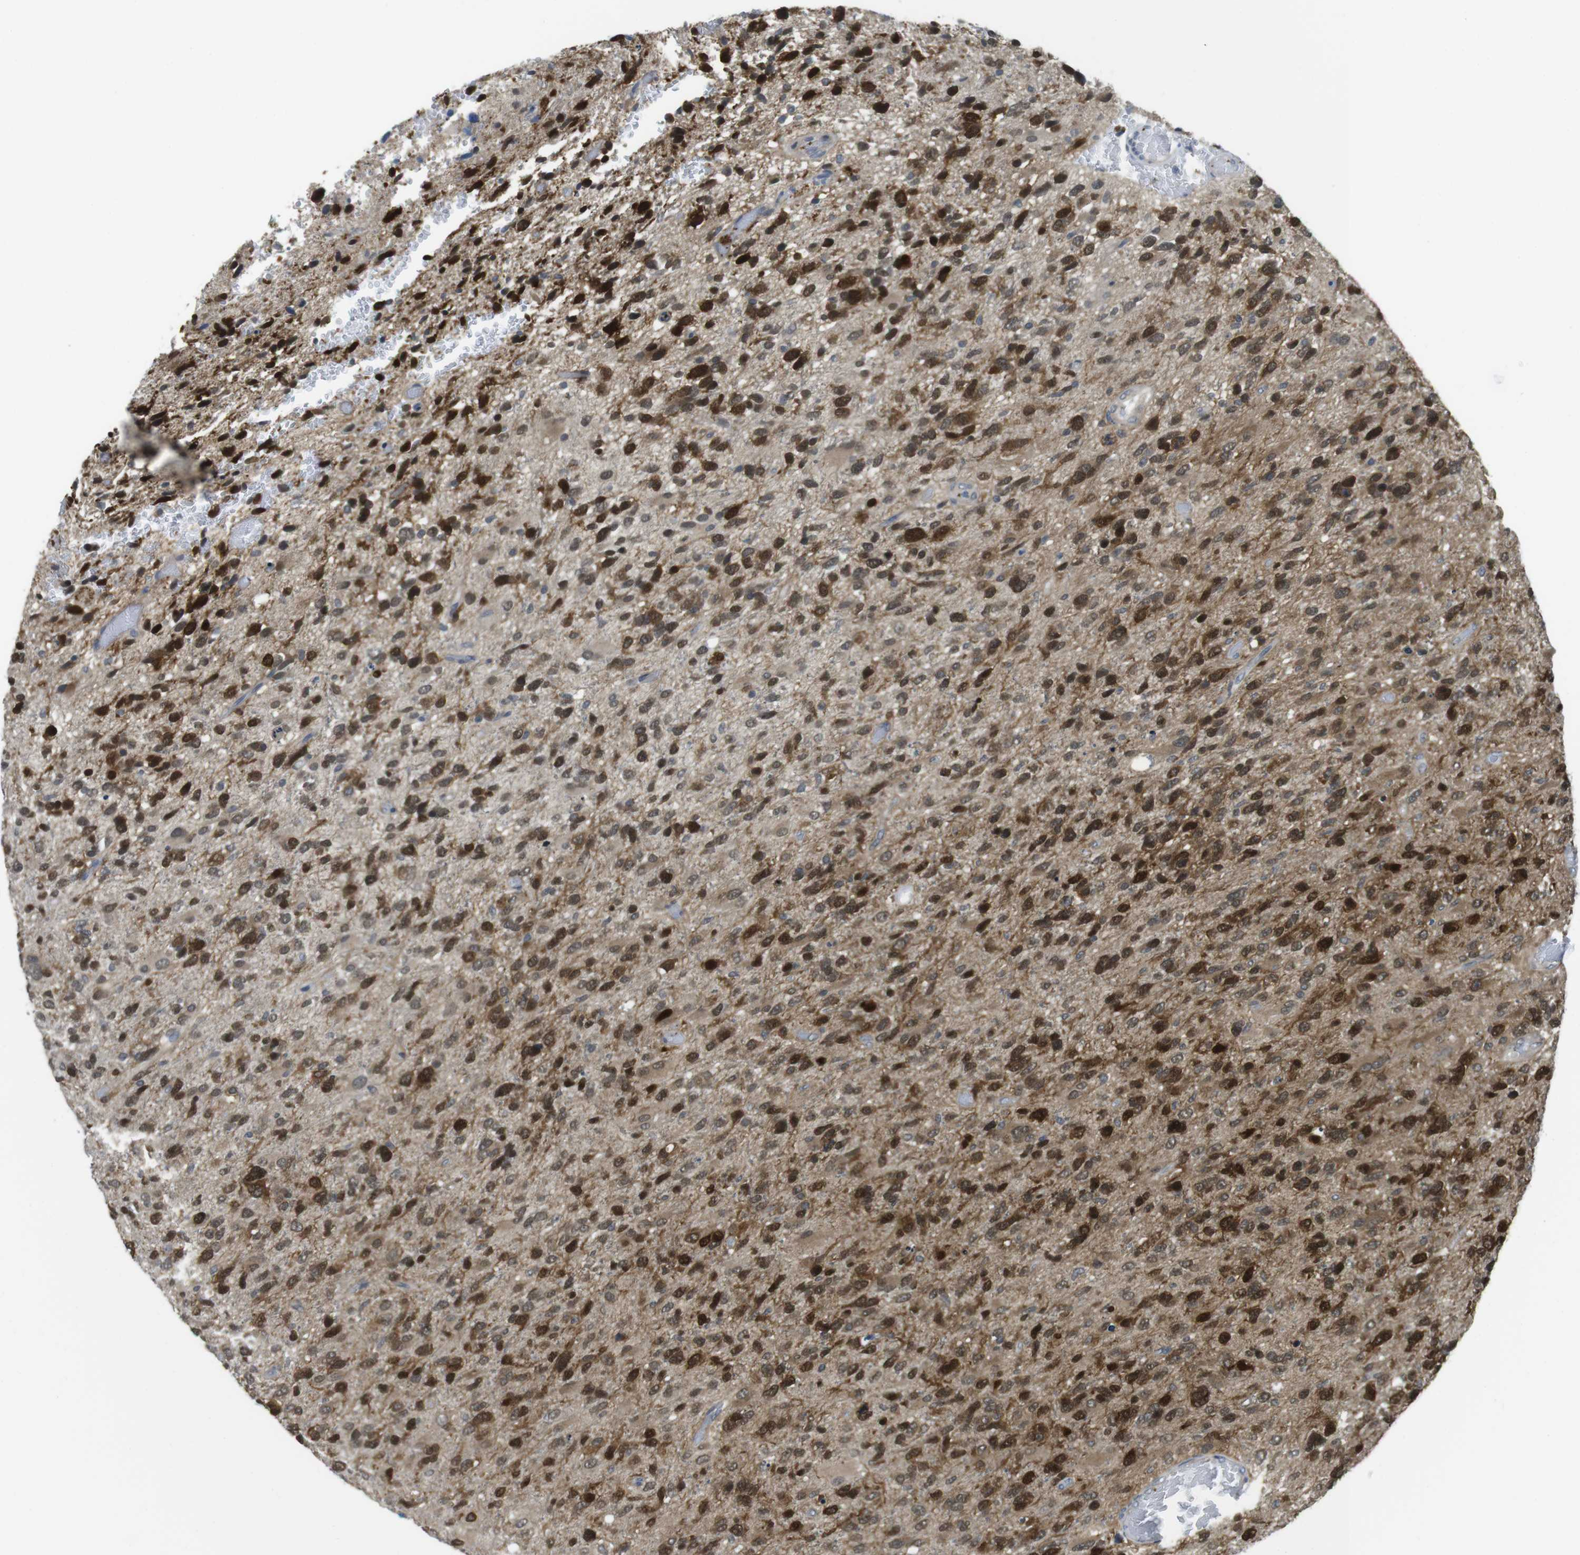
{"staining": {"intensity": "strong", "quantity": ">75%", "location": "cytoplasmic/membranous,nuclear"}, "tissue": "glioma", "cell_type": "Tumor cells", "image_type": "cancer", "snomed": [{"axis": "morphology", "description": "Glioma, malignant, High grade"}, {"axis": "topography", "description": "Brain"}], "caption": "A micrograph showing strong cytoplasmic/membranous and nuclear expression in approximately >75% of tumor cells in high-grade glioma (malignant), as visualized by brown immunohistochemical staining.", "gene": "CASP2", "patient": {"sex": "female", "age": 58}}